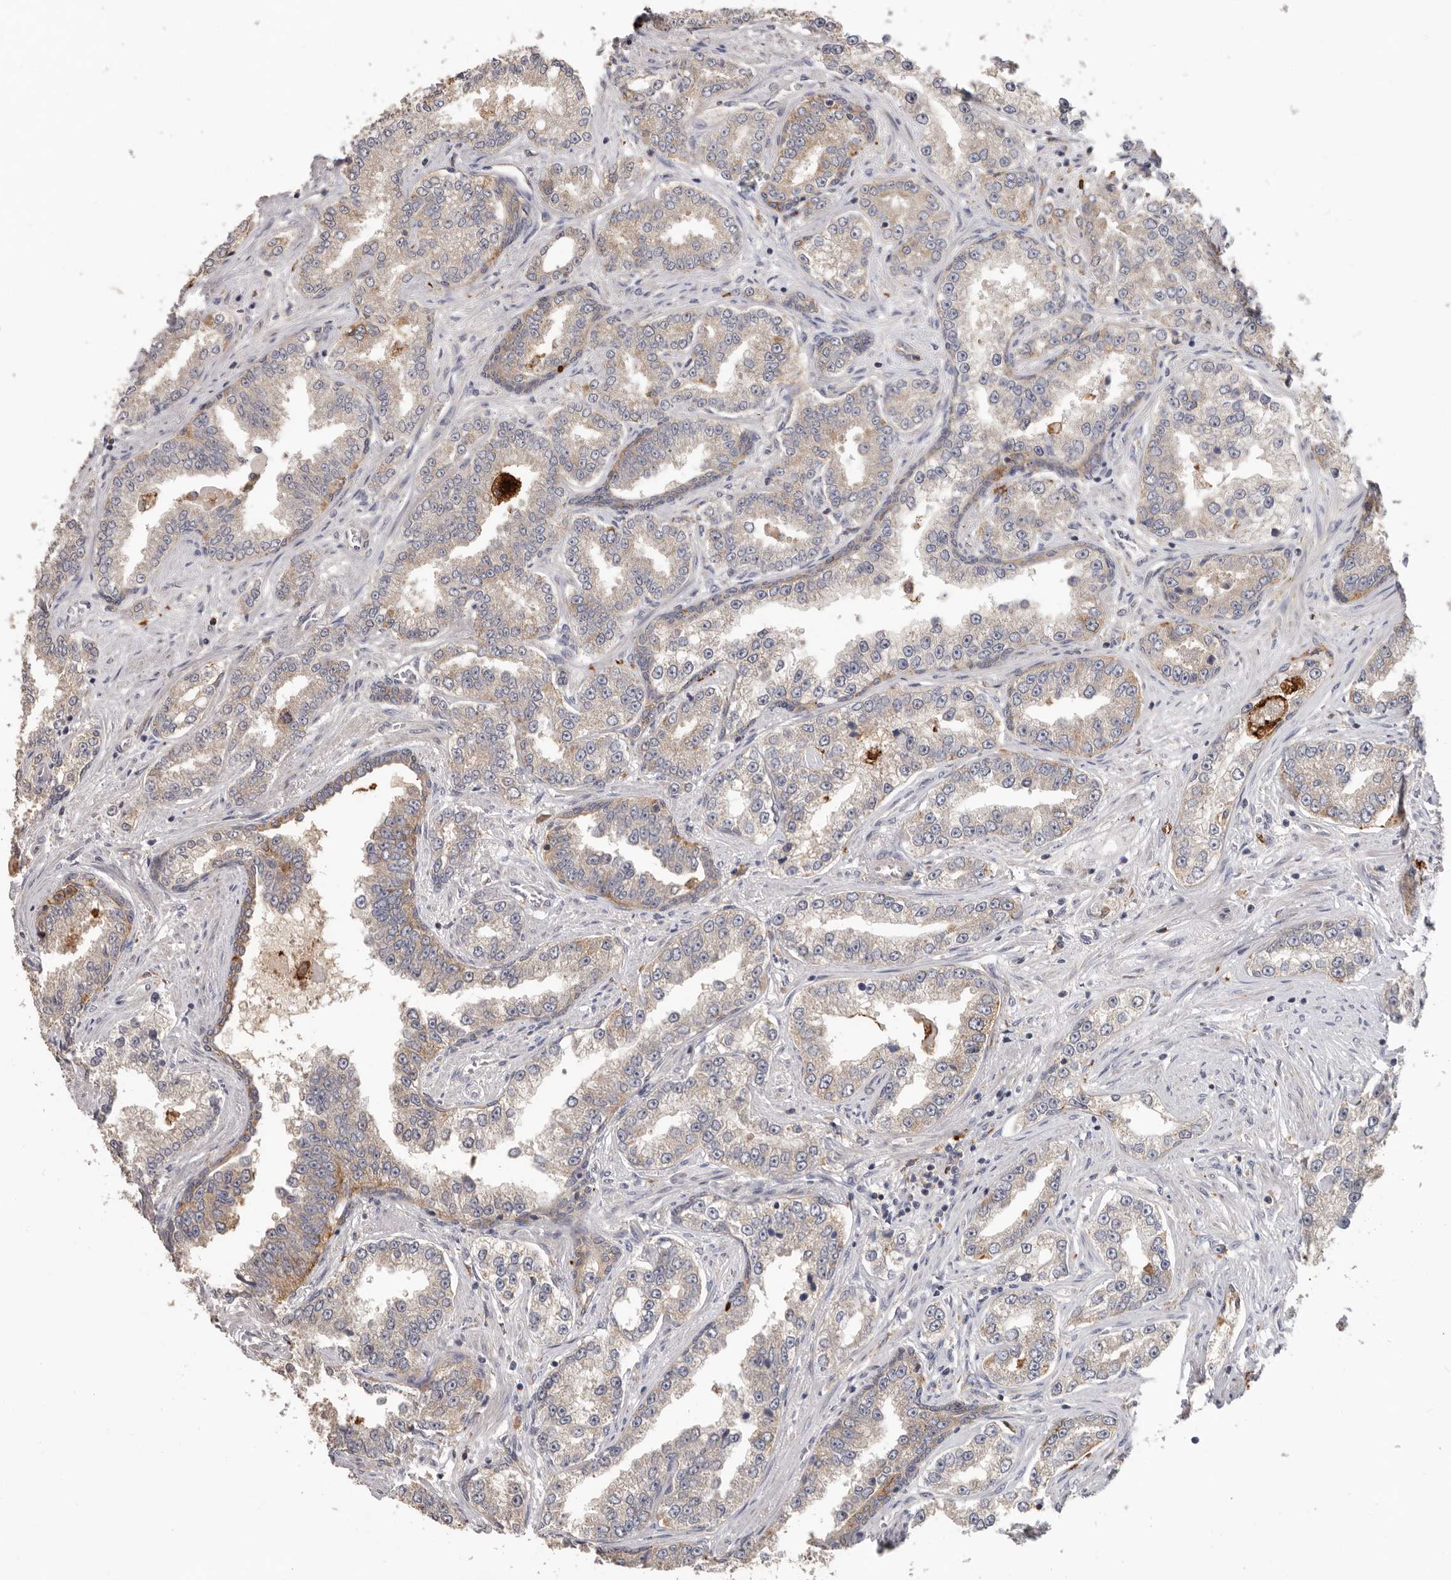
{"staining": {"intensity": "weak", "quantity": "<25%", "location": "cytoplasmic/membranous"}, "tissue": "prostate cancer", "cell_type": "Tumor cells", "image_type": "cancer", "snomed": [{"axis": "morphology", "description": "Normal tissue, NOS"}, {"axis": "morphology", "description": "Adenocarcinoma, High grade"}, {"axis": "topography", "description": "Prostate"}], "caption": "This micrograph is of prostate cancer stained with immunohistochemistry (IHC) to label a protein in brown with the nuclei are counter-stained blue. There is no expression in tumor cells. (Brightfield microscopy of DAB IHC at high magnification).", "gene": "TFRC", "patient": {"sex": "male", "age": 83}}